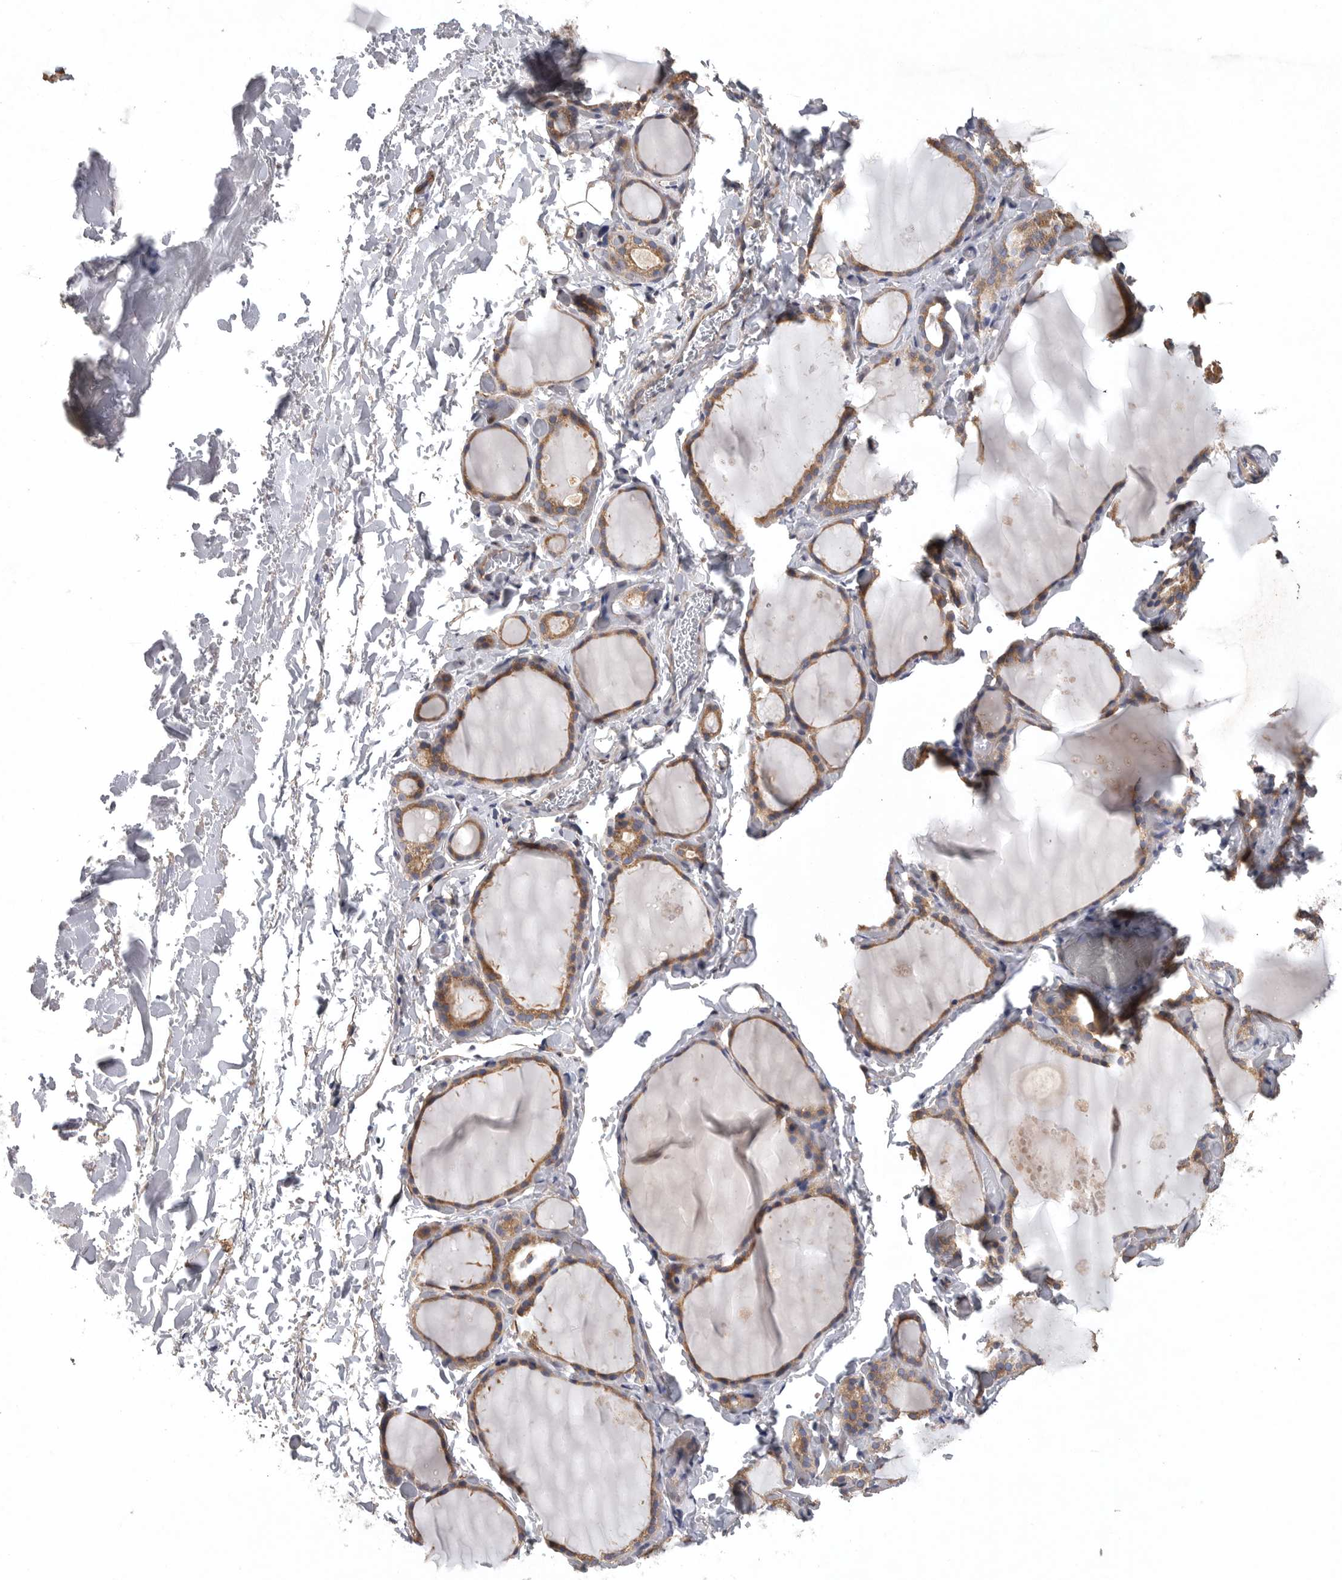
{"staining": {"intensity": "moderate", "quantity": "25%-75%", "location": "cytoplasmic/membranous"}, "tissue": "thyroid gland", "cell_type": "Glandular cells", "image_type": "normal", "snomed": [{"axis": "morphology", "description": "Normal tissue, NOS"}, {"axis": "topography", "description": "Thyroid gland"}], "caption": "Immunohistochemistry image of benign human thyroid gland stained for a protein (brown), which displays medium levels of moderate cytoplasmic/membranous expression in approximately 25%-75% of glandular cells.", "gene": "OXR1", "patient": {"sex": "female", "age": 44}}